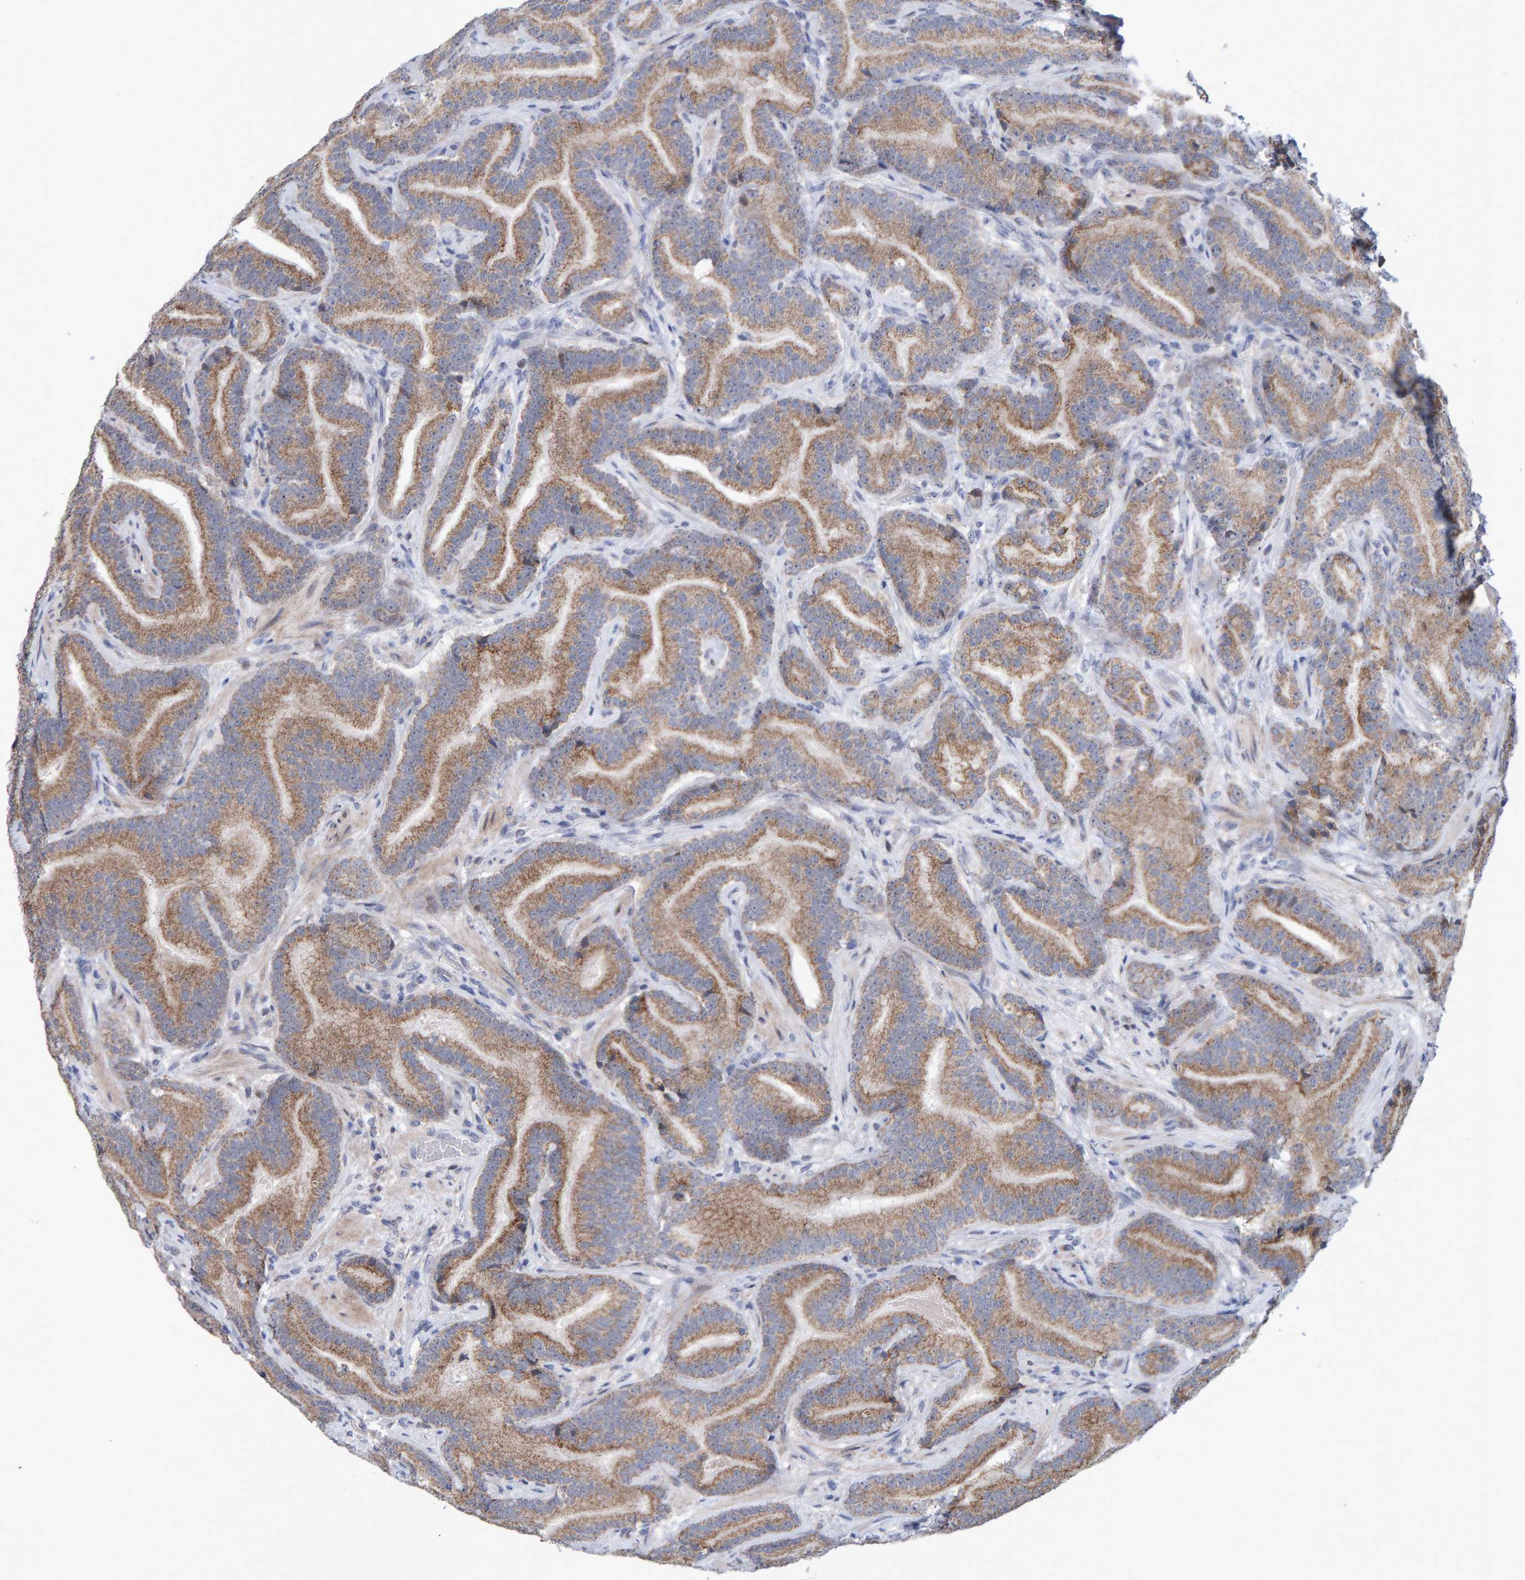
{"staining": {"intensity": "moderate", "quantity": ">75%", "location": "cytoplasmic/membranous"}, "tissue": "prostate cancer", "cell_type": "Tumor cells", "image_type": "cancer", "snomed": [{"axis": "morphology", "description": "Adenocarcinoma, High grade"}, {"axis": "topography", "description": "Prostate"}], "caption": "Prostate cancer tissue displays moderate cytoplasmic/membranous positivity in about >75% of tumor cells The staining is performed using DAB (3,3'-diaminobenzidine) brown chromogen to label protein expression. The nuclei are counter-stained blue using hematoxylin.", "gene": "USP43", "patient": {"sex": "male", "age": 55}}